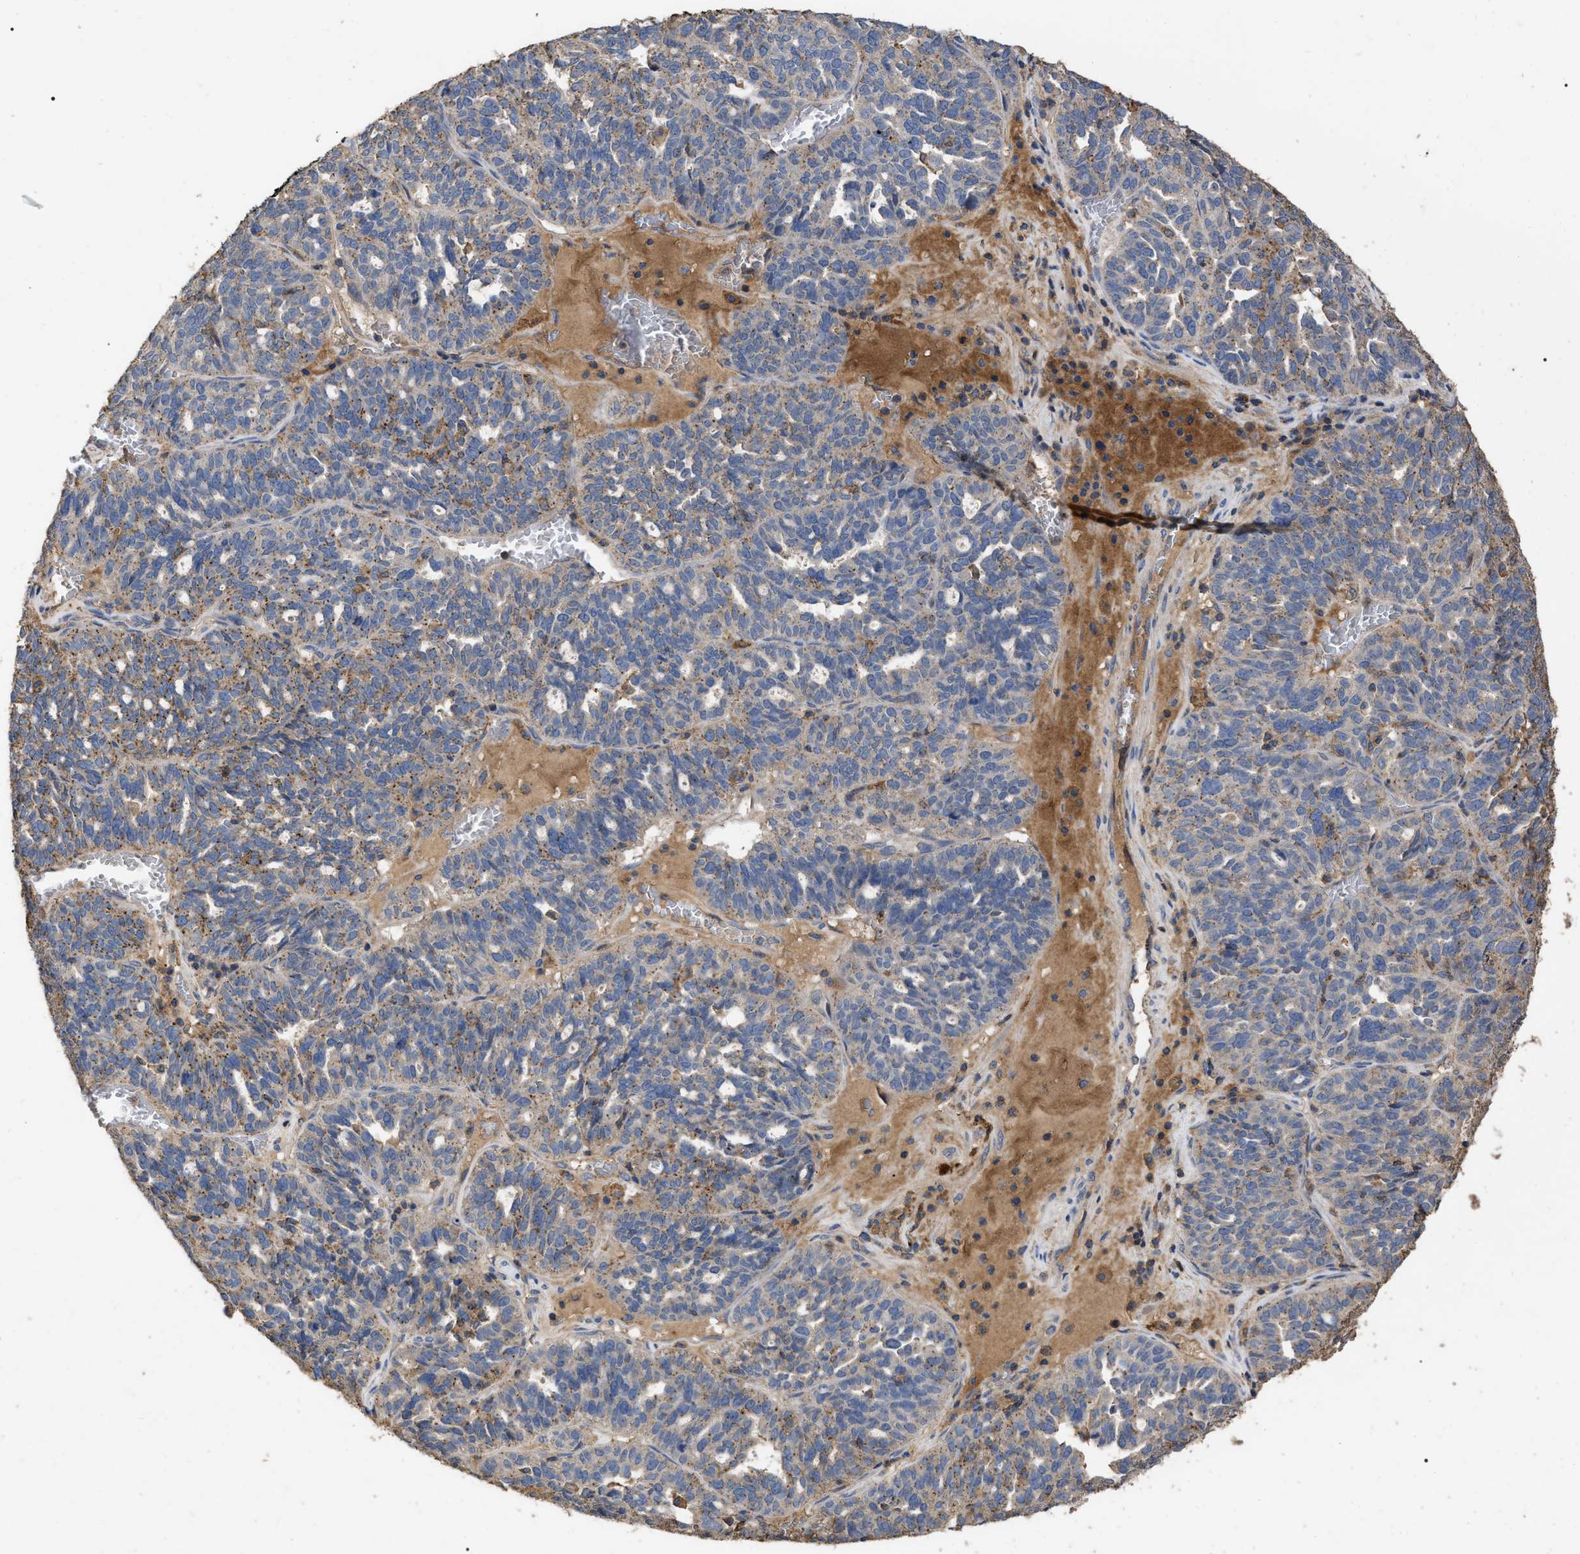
{"staining": {"intensity": "weak", "quantity": ">75%", "location": "cytoplasmic/membranous"}, "tissue": "ovarian cancer", "cell_type": "Tumor cells", "image_type": "cancer", "snomed": [{"axis": "morphology", "description": "Cystadenocarcinoma, serous, NOS"}, {"axis": "topography", "description": "Ovary"}], "caption": "The micrograph shows immunohistochemical staining of ovarian cancer (serous cystadenocarcinoma). There is weak cytoplasmic/membranous staining is present in about >75% of tumor cells.", "gene": "GPR179", "patient": {"sex": "female", "age": 59}}